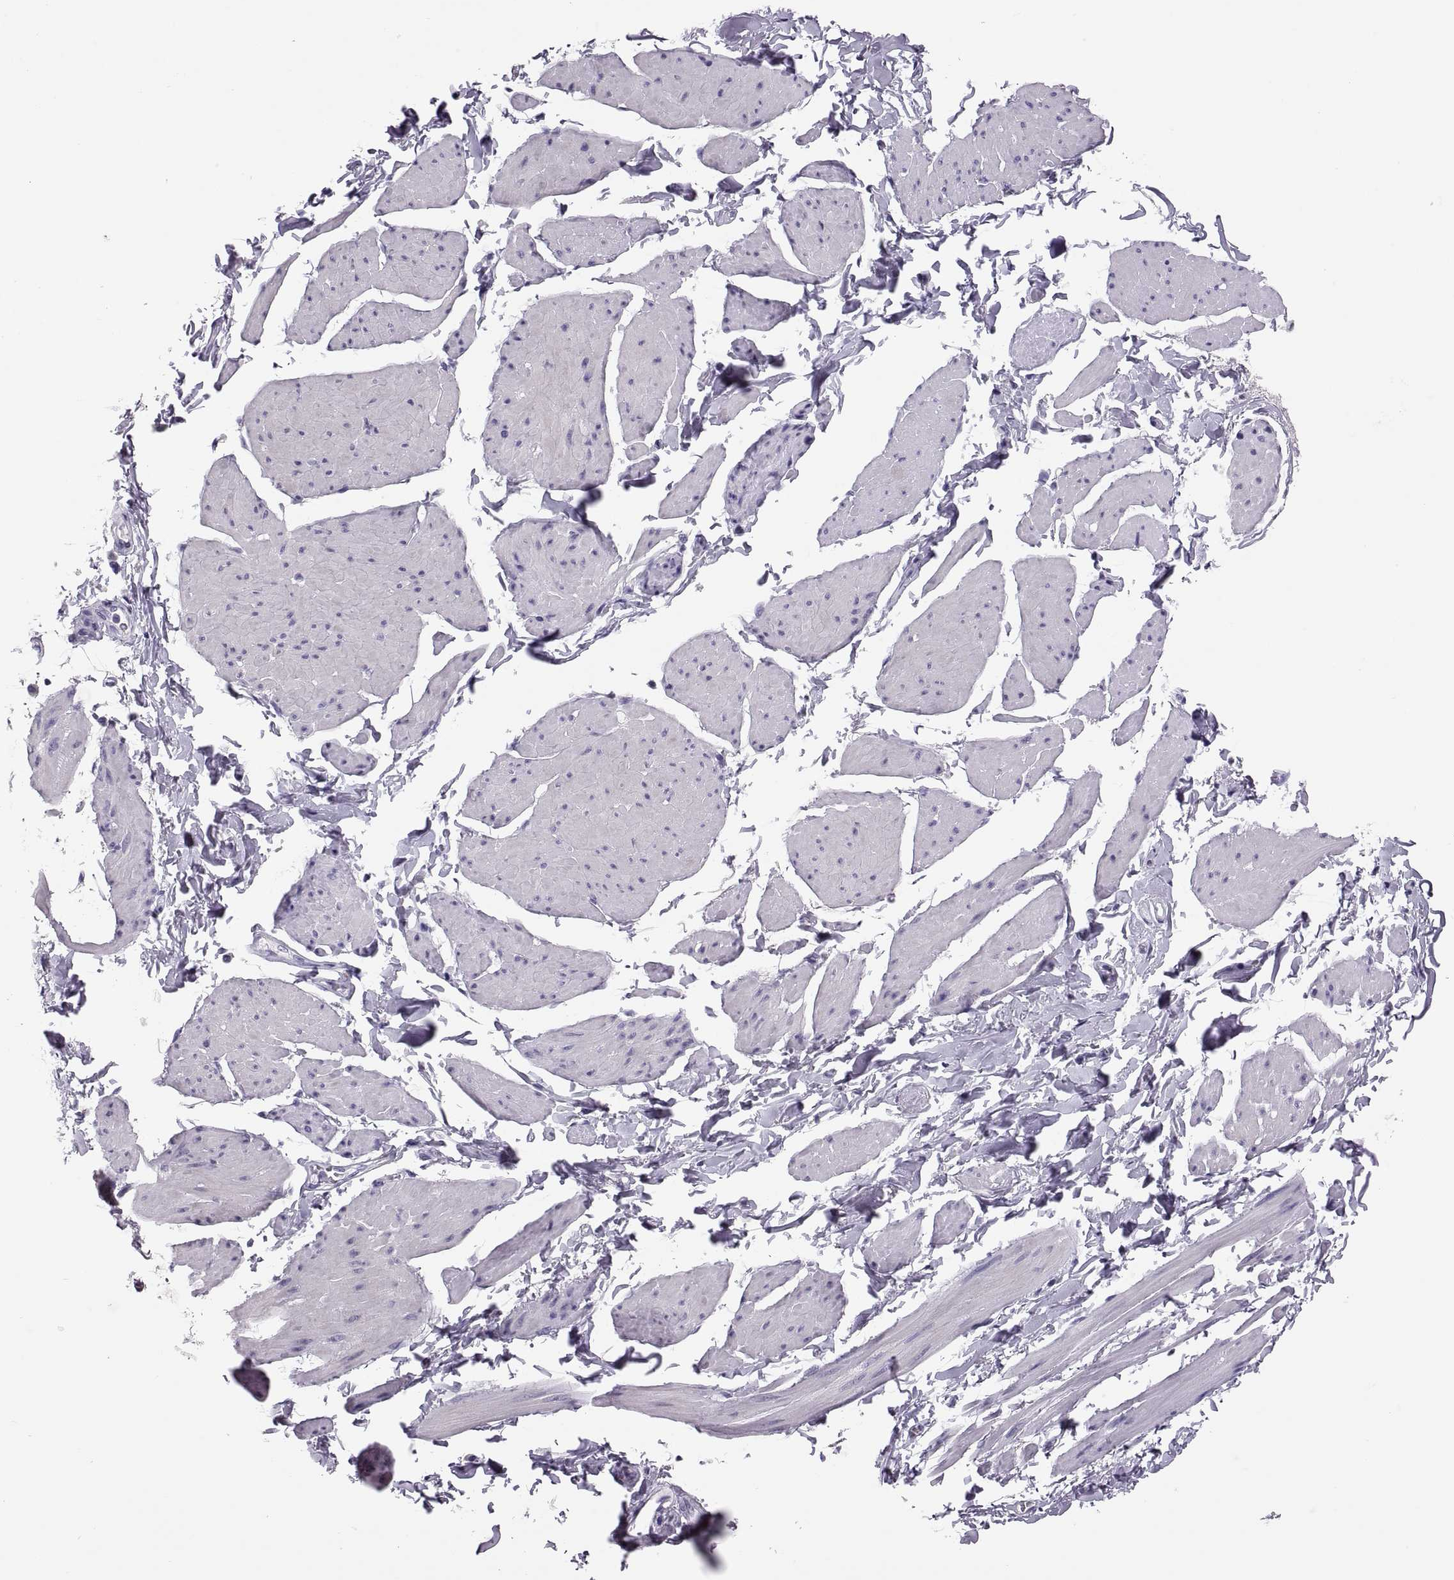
{"staining": {"intensity": "negative", "quantity": "none", "location": "none"}, "tissue": "smooth muscle", "cell_type": "Smooth muscle cells", "image_type": "normal", "snomed": [{"axis": "morphology", "description": "Normal tissue, NOS"}, {"axis": "topography", "description": "Adipose tissue"}, {"axis": "topography", "description": "Smooth muscle"}, {"axis": "topography", "description": "Peripheral nerve tissue"}], "caption": "An immunohistochemistry image of benign smooth muscle is shown. There is no staining in smooth muscle cells of smooth muscle.", "gene": "TTC21A", "patient": {"sex": "male", "age": 83}}